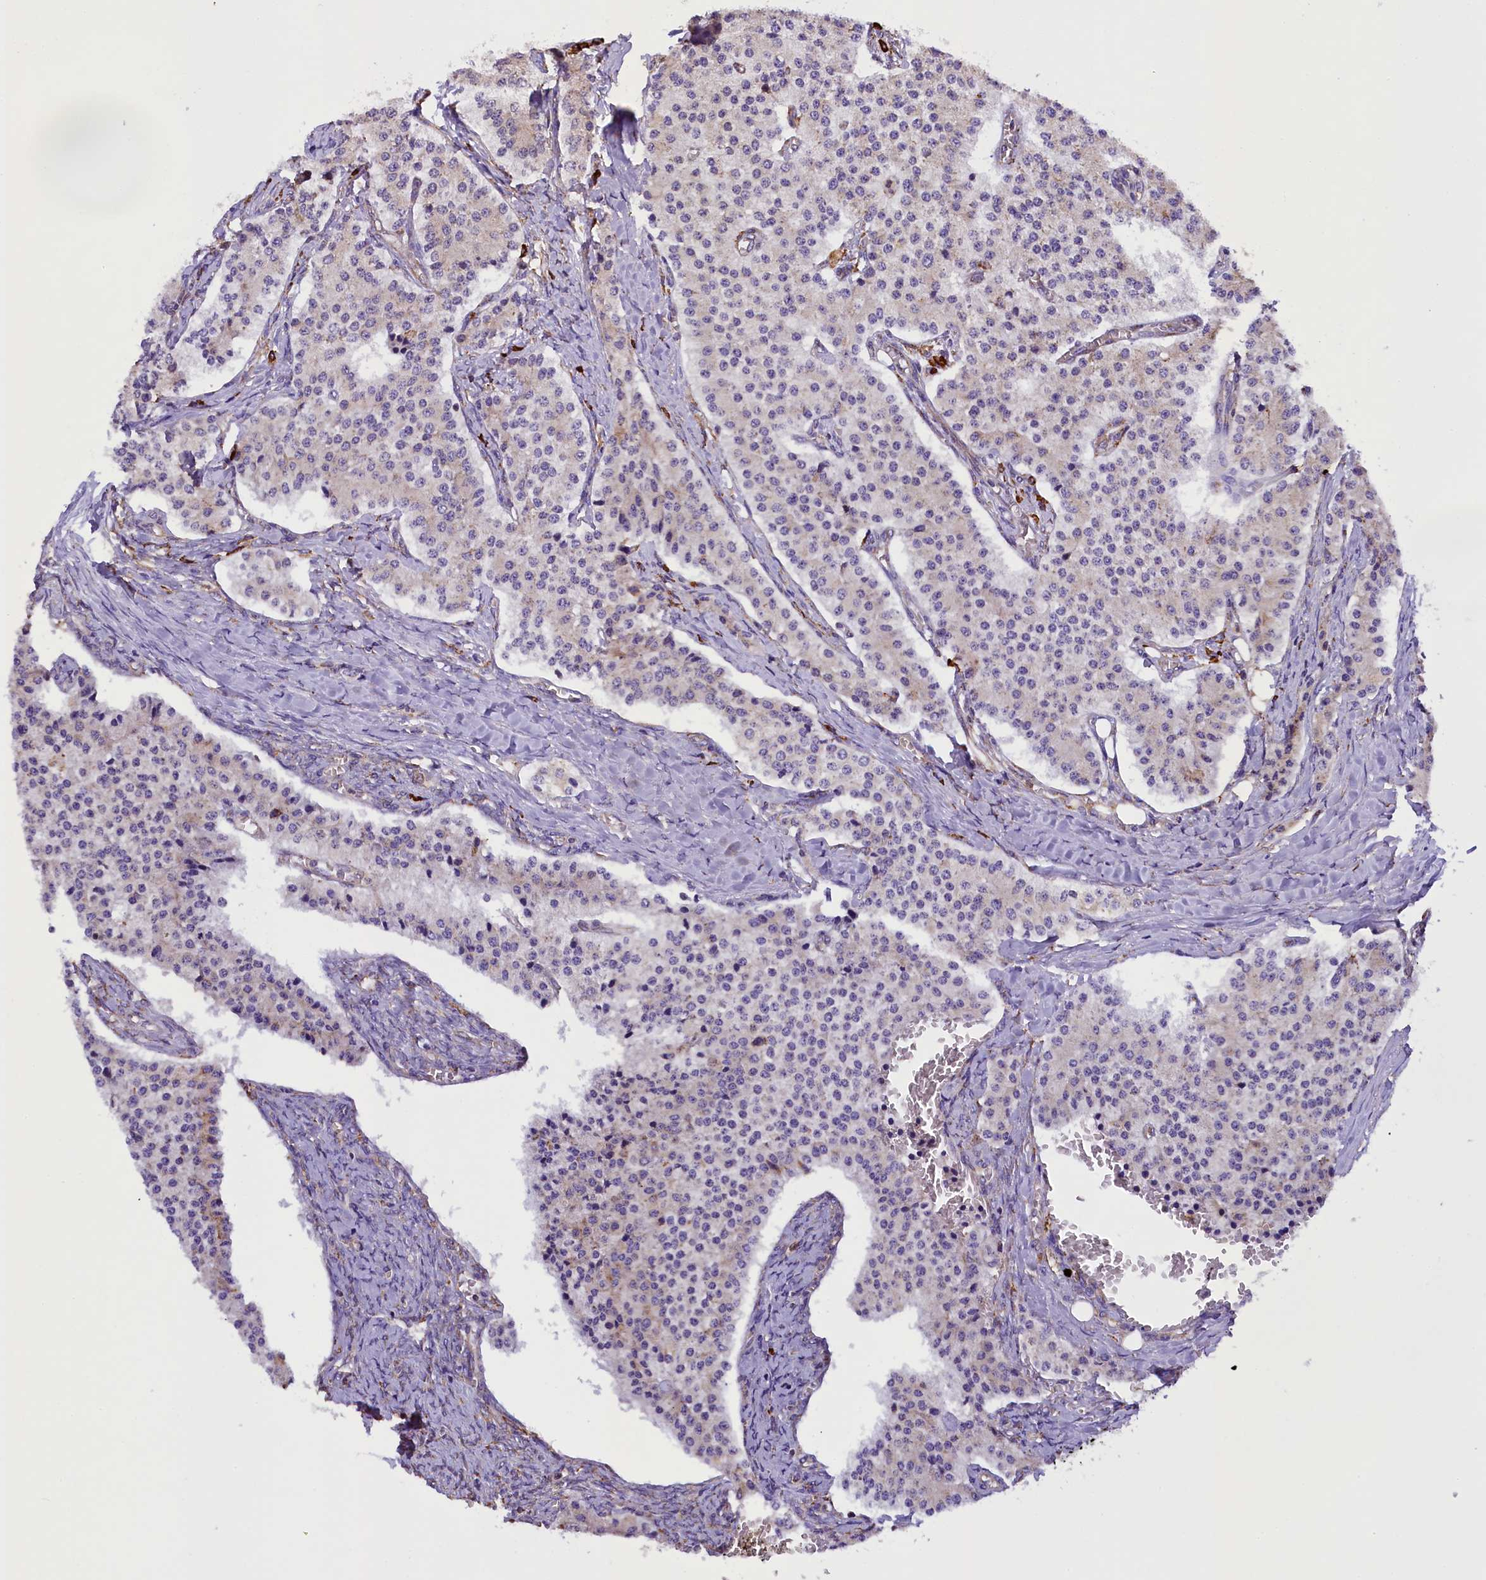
{"staining": {"intensity": "negative", "quantity": "none", "location": "none"}, "tissue": "carcinoid", "cell_type": "Tumor cells", "image_type": "cancer", "snomed": [{"axis": "morphology", "description": "Carcinoid, malignant, NOS"}, {"axis": "topography", "description": "Colon"}], "caption": "Tumor cells are negative for brown protein staining in malignant carcinoid. The staining is performed using DAB brown chromogen with nuclei counter-stained in using hematoxylin.", "gene": "CAPS2", "patient": {"sex": "female", "age": 52}}